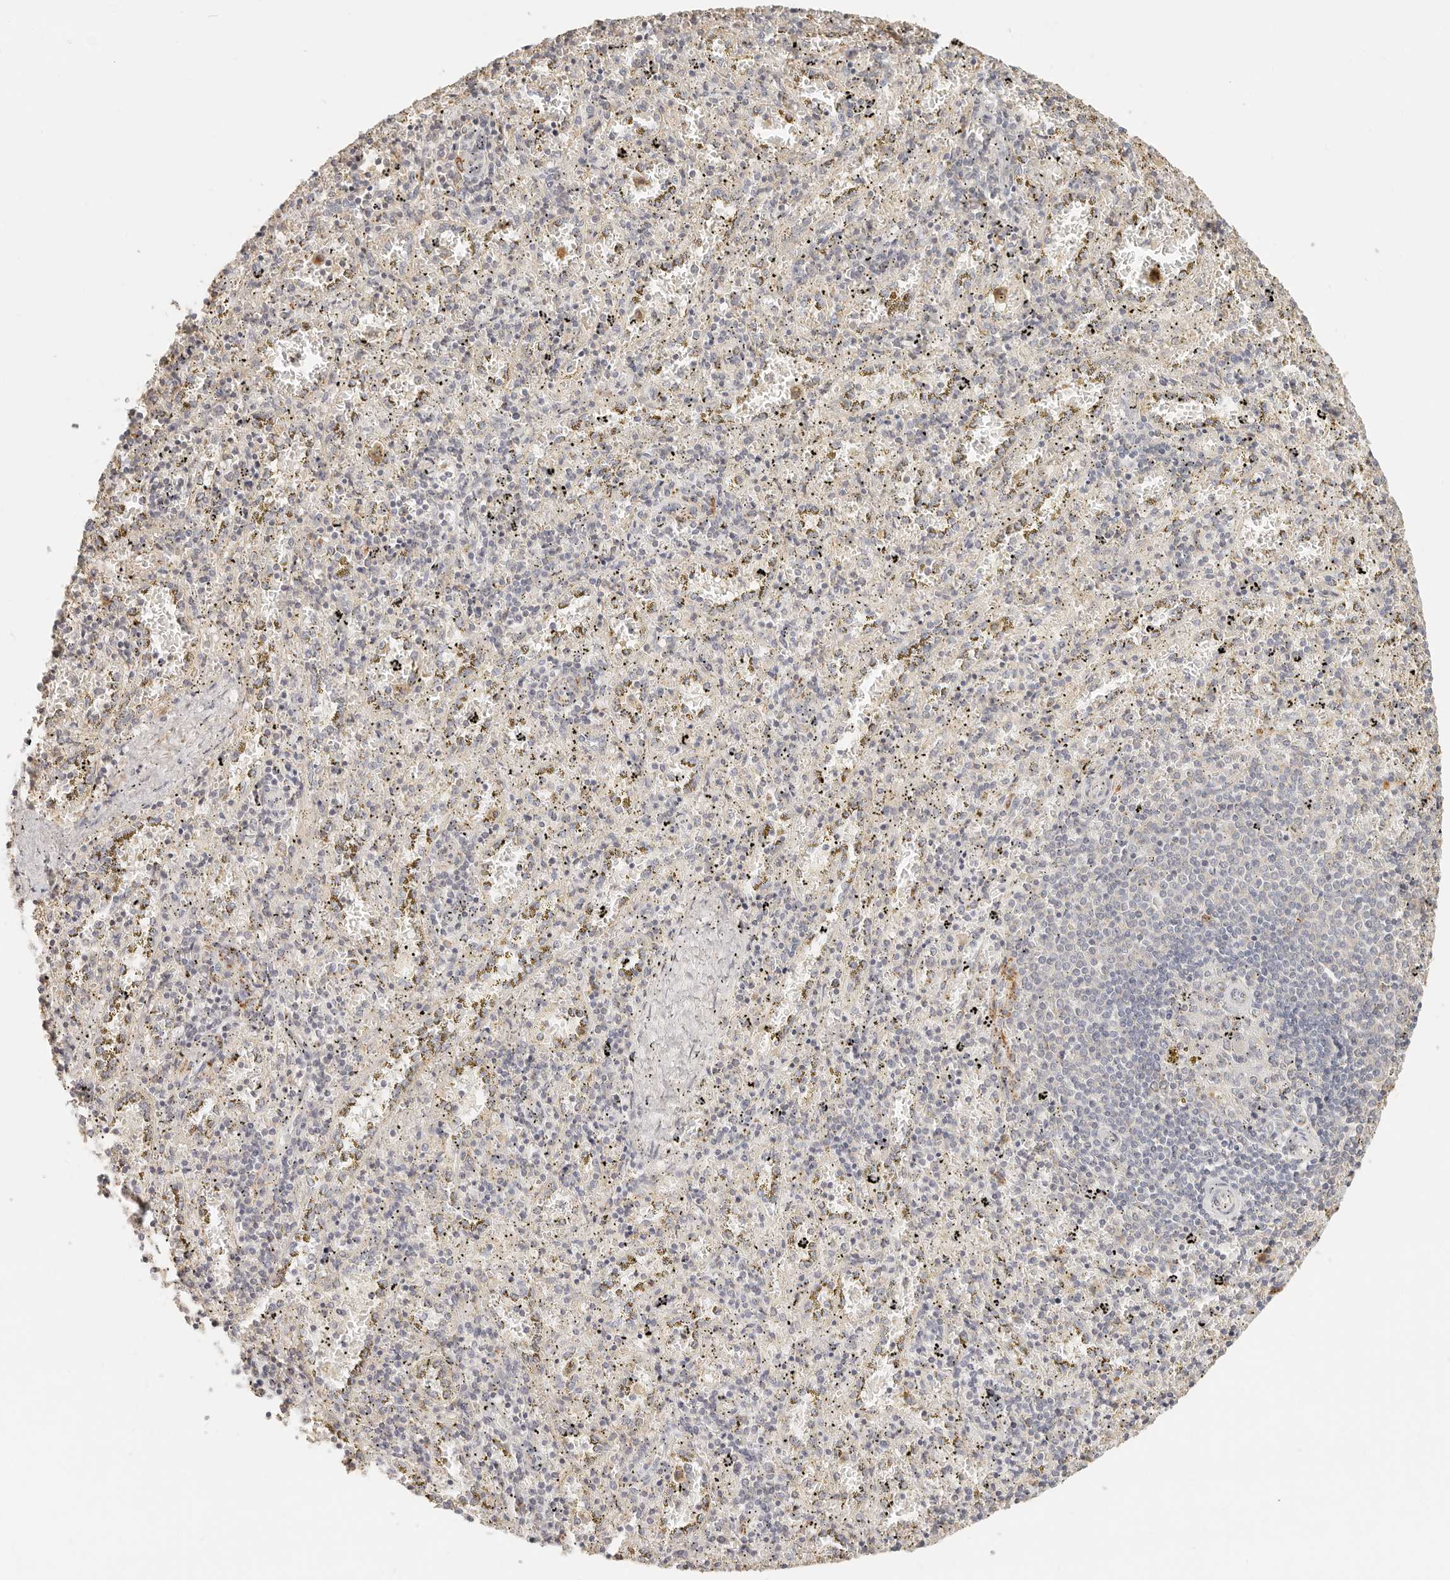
{"staining": {"intensity": "weak", "quantity": "<25%", "location": "cytoplasmic/membranous"}, "tissue": "spleen", "cell_type": "Cells in red pulp", "image_type": "normal", "snomed": [{"axis": "morphology", "description": "Normal tissue, NOS"}, {"axis": "topography", "description": "Spleen"}], "caption": "The photomicrograph exhibits no staining of cells in red pulp in normal spleen.", "gene": "CNMD", "patient": {"sex": "male", "age": 11}}